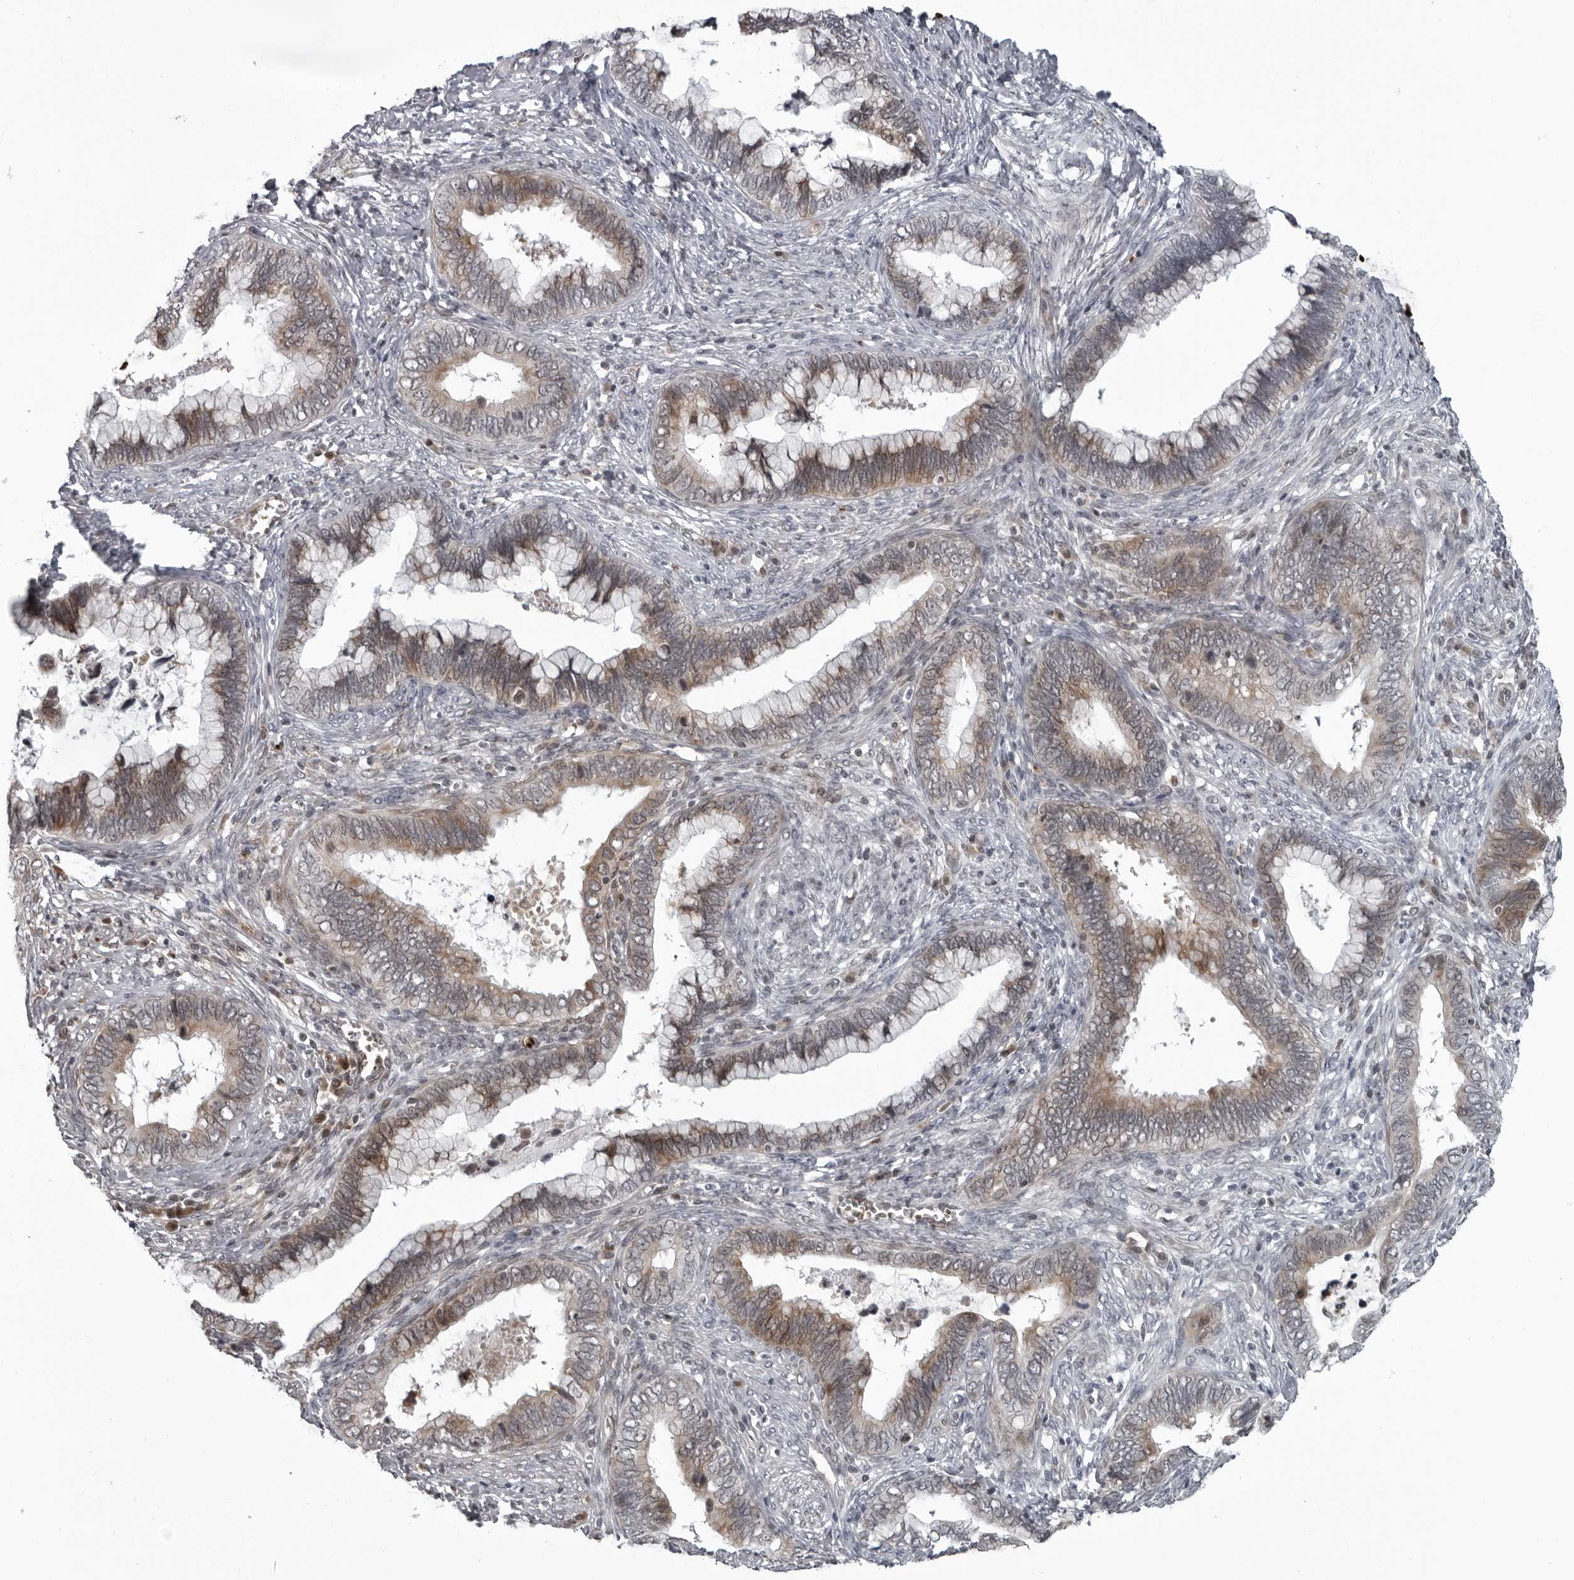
{"staining": {"intensity": "moderate", "quantity": ">75%", "location": "cytoplasmic/membranous"}, "tissue": "cervical cancer", "cell_type": "Tumor cells", "image_type": "cancer", "snomed": [{"axis": "morphology", "description": "Adenocarcinoma, NOS"}, {"axis": "topography", "description": "Cervix"}], "caption": "About >75% of tumor cells in human cervical cancer (adenocarcinoma) show moderate cytoplasmic/membranous protein expression as visualized by brown immunohistochemical staining.", "gene": "THOP1", "patient": {"sex": "female", "age": 44}}